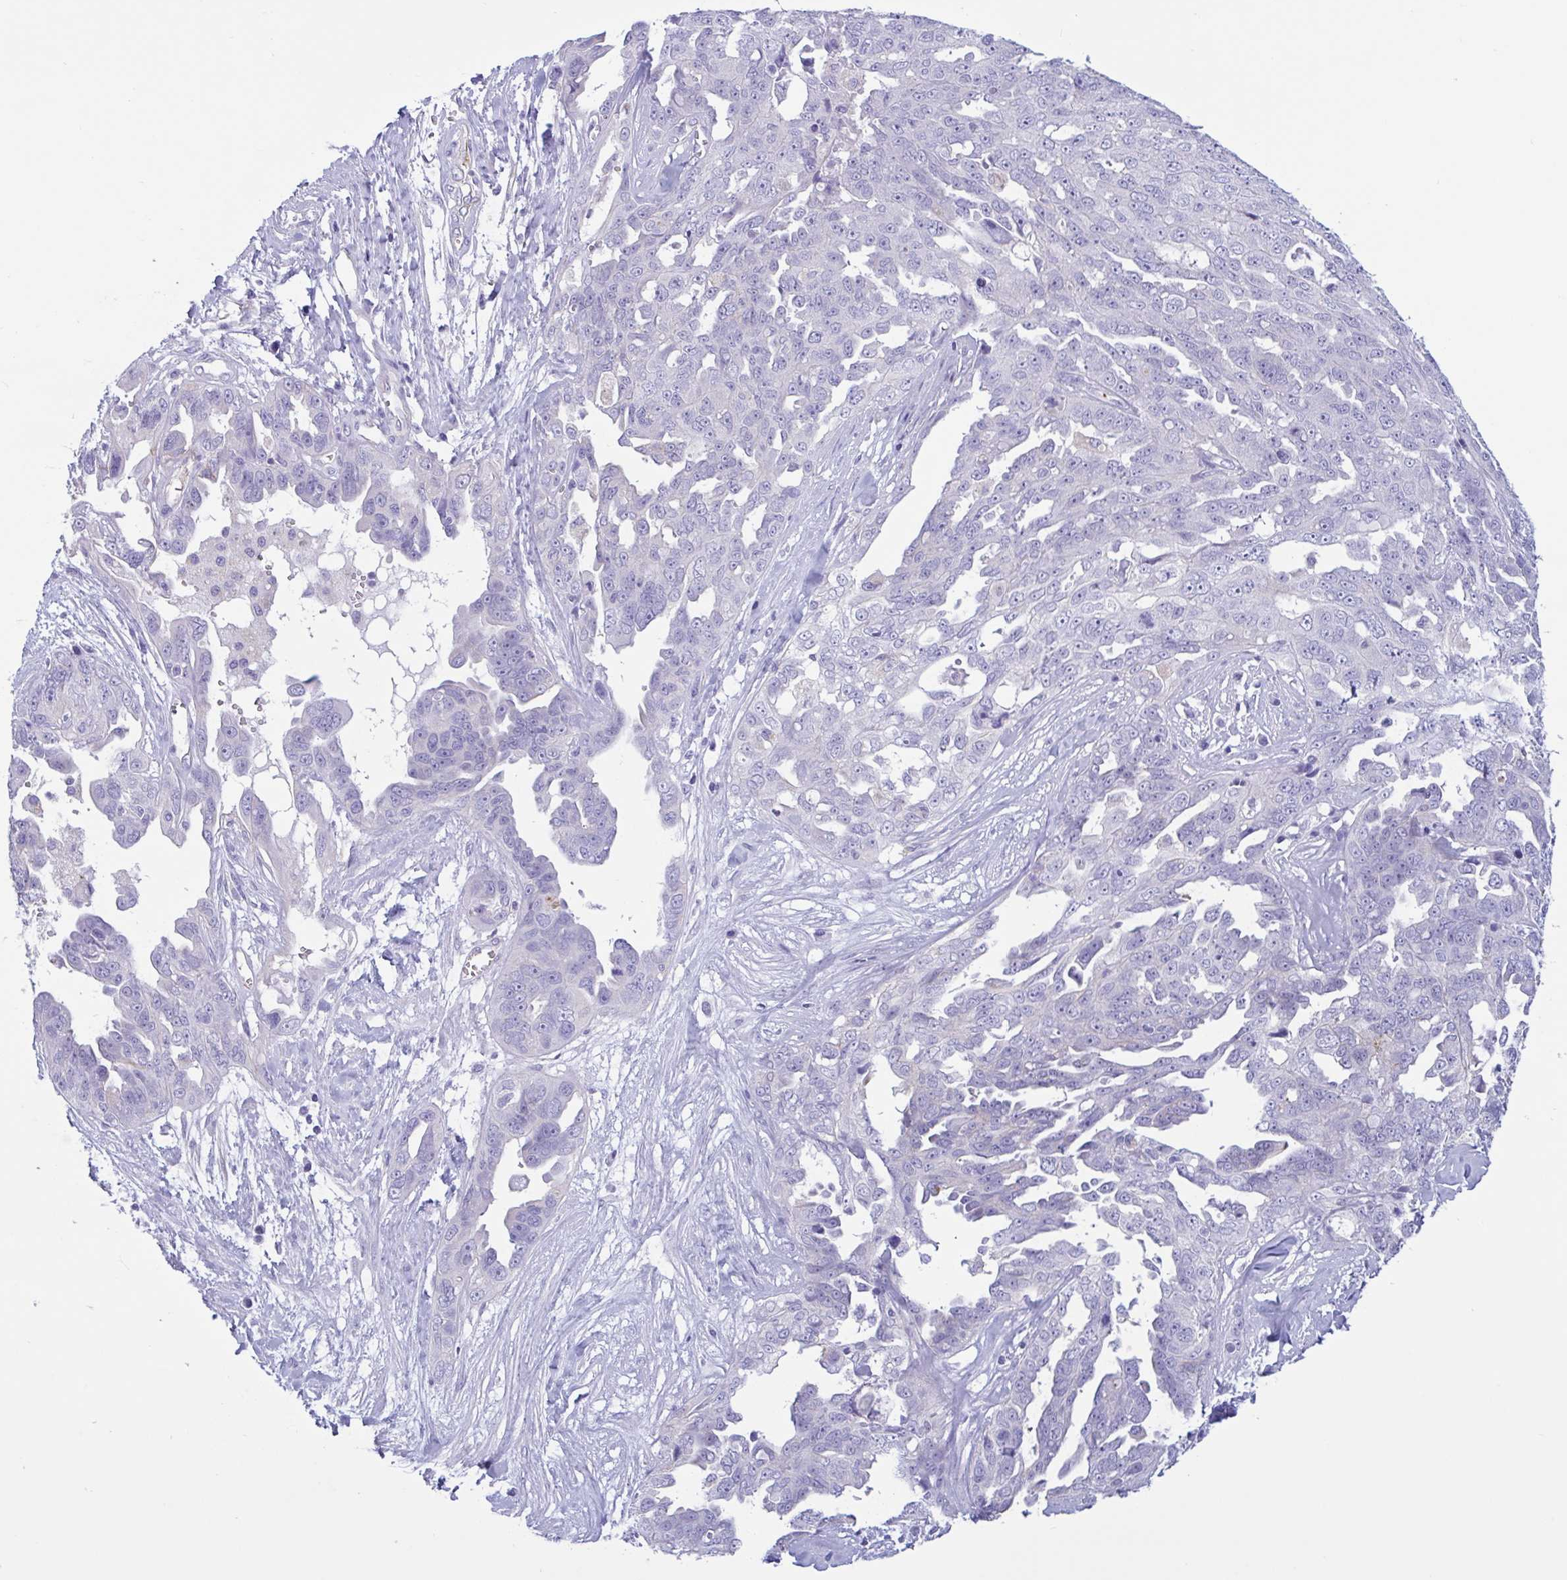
{"staining": {"intensity": "negative", "quantity": "none", "location": "none"}, "tissue": "ovarian cancer", "cell_type": "Tumor cells", "image_type": "cancer", "snomed": [{"axis": "morphology", "description": "Carcinoma, endometroid"}, {"axis": "topography", "description": "Ovary"}], "caption": "This is an IHC histopathology image of human ovarian cancer (endometroid carcinoma). There is no staining in tumor cells.", "gene": "RPL22L1", "patient": {"sex": "female", "age": 70}}